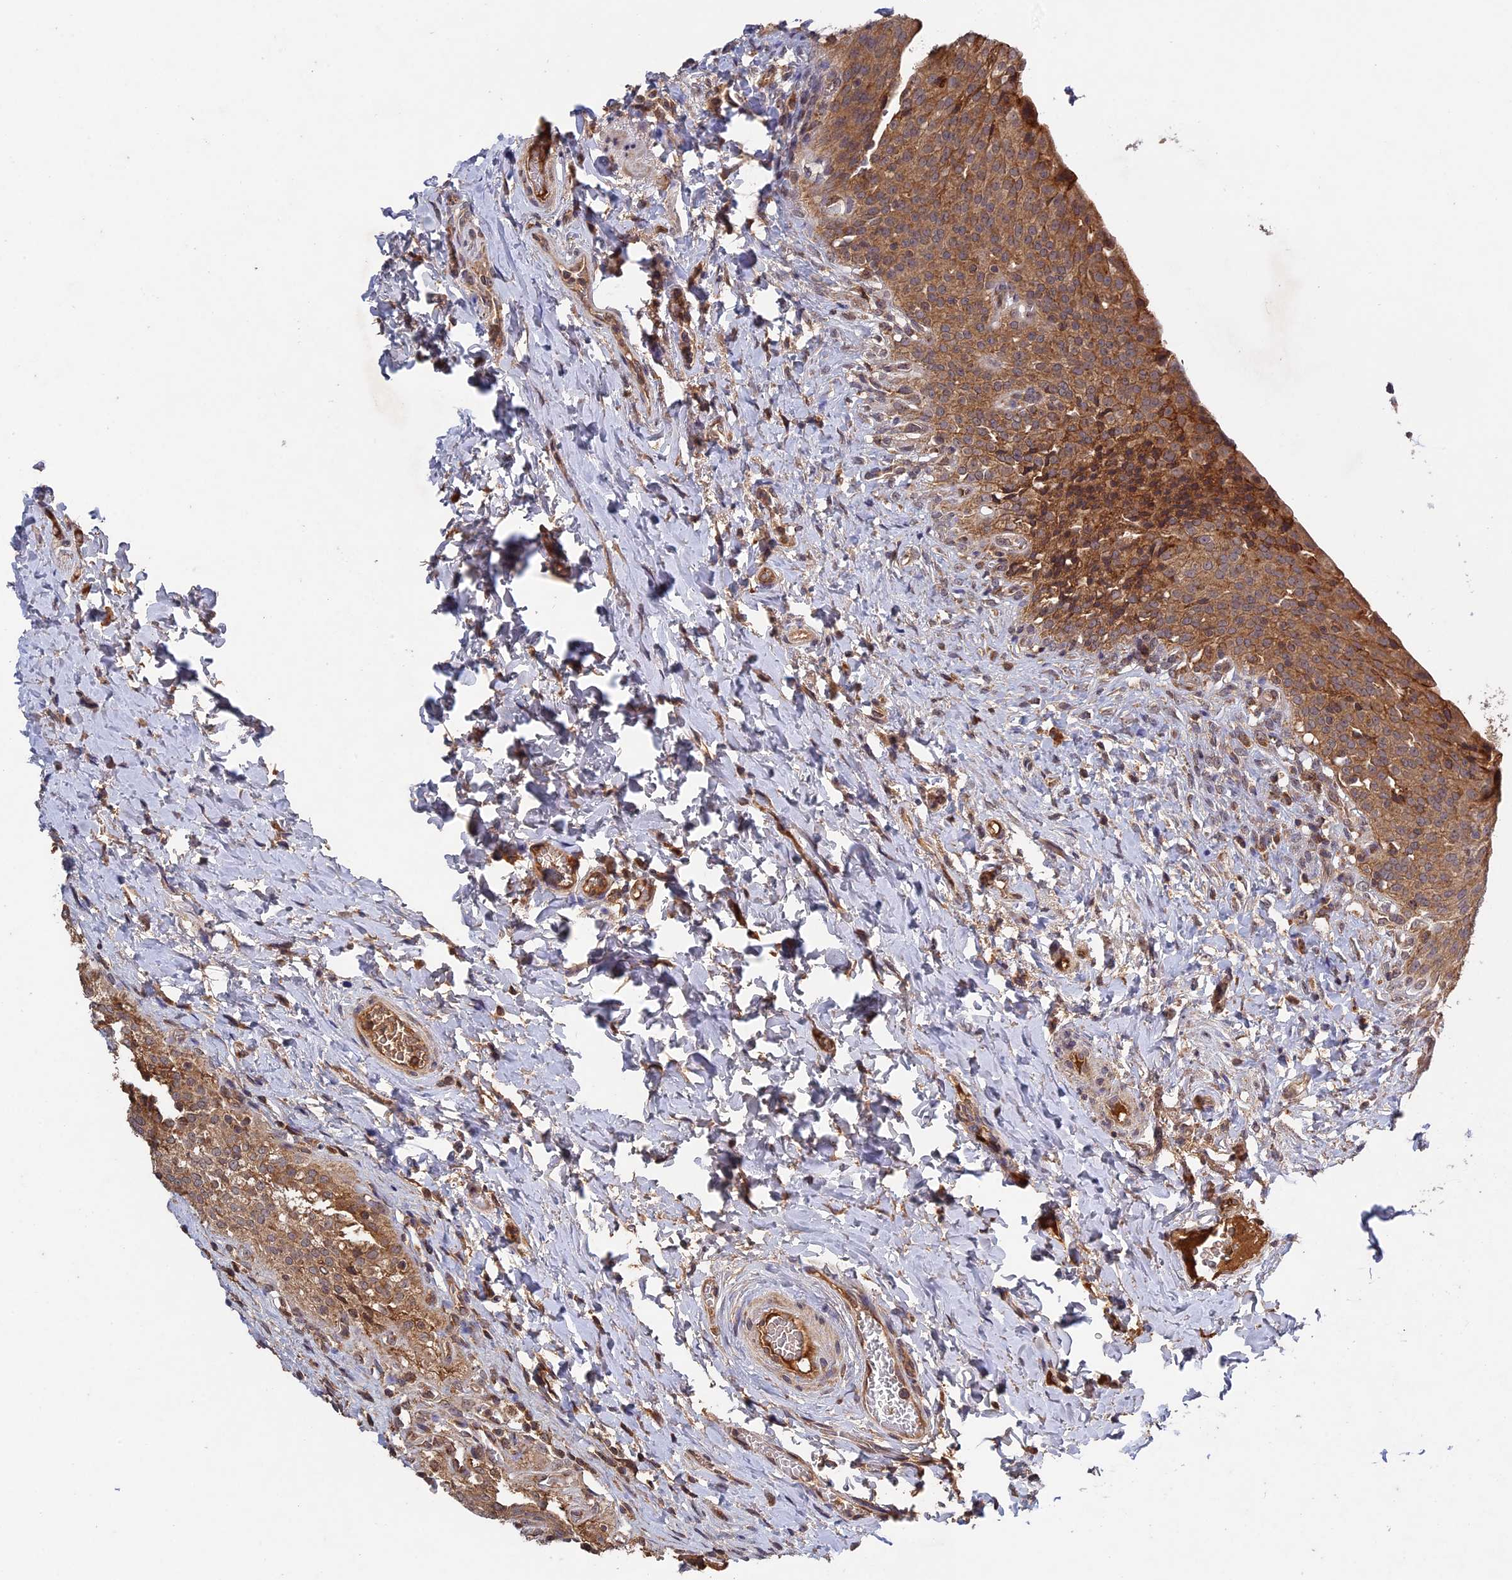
{"staining": {"intensity": "moderate", "quantity": ">75%", "location": "cytoplasmic/membranous"}, "tissue": "urinary bladder", "cell_type": "Urothelial cells", "image_type": "normal", "snomed": [{"axis": "morphology", "description": "Normal tissue, NOS"}, {"axis": "morphology", "description": "Inflammation, NOS"}, {"axis": "topography", "description": "Urinary bladder"}], "caption": "The immunohistochemical stain labels moderate cytoplasmic/membranous expression in urothelial cells of benign urinary bladder. The staining is performed using DAB brown chromogen to label protein expression. The nuclei are counter-stained blue using hematoxylin.", "gene": "RAB15", "patient": {"sex": "male", "age": 64}}